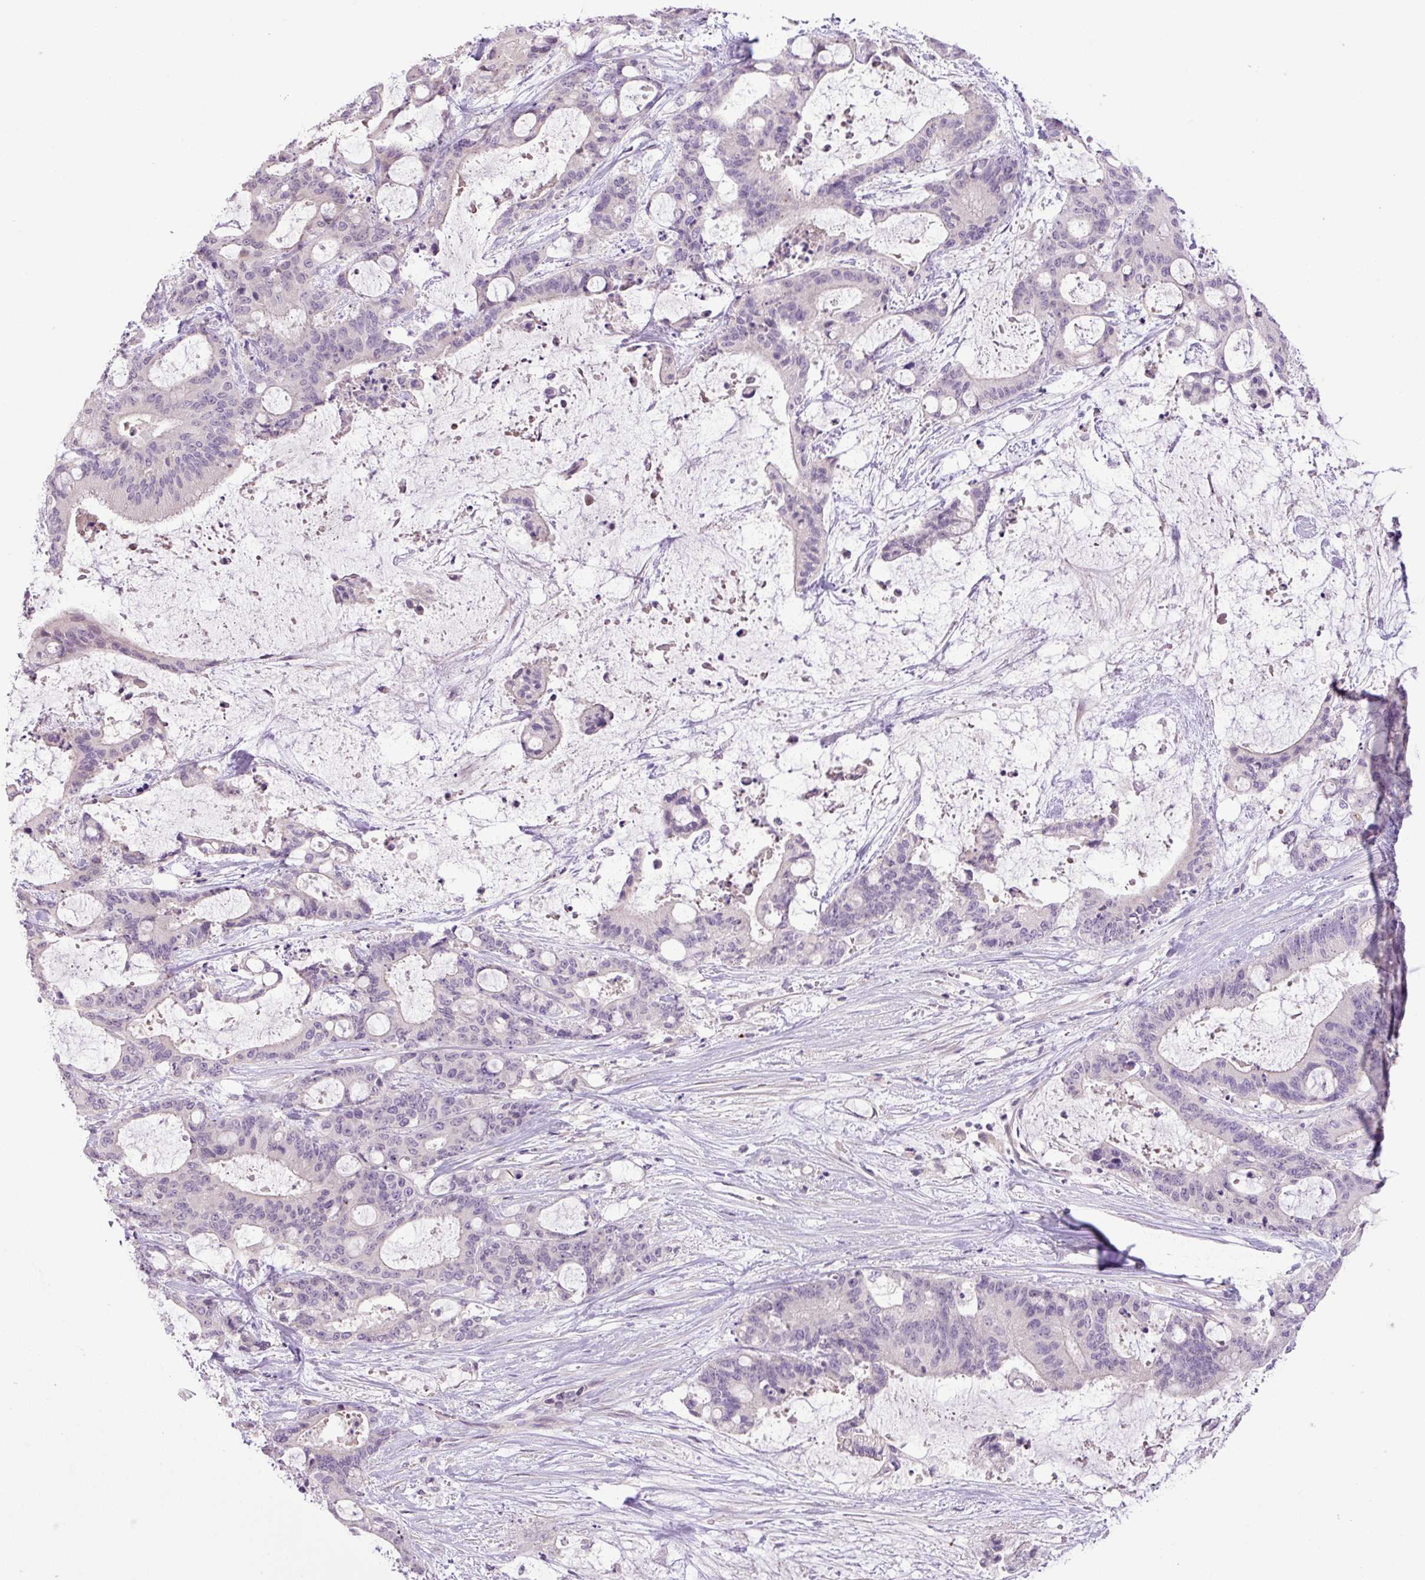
{"staining": {"intensity": "negative", "quantity": "none", "location": "none"}, "tissue": "liver cancer", "cell_type": "Tumor cells", "image_type": "cancer", "snomed": [{"axis": "morphology", "description": "Normal tissue, NOS"}, {"axis": "morphology", "description": "Cholangiocarcinoma"}, {"axis": "topography", "description": "Liver"}, {"axis": "topography", "description": "Peripheral nerve tissue"}], "caption": "Protein analysis of liver cancer exhibits no significant staining in tumor cells.", "gene": "DNAJB13", "patient": {"sex": "female", "age": 73}}